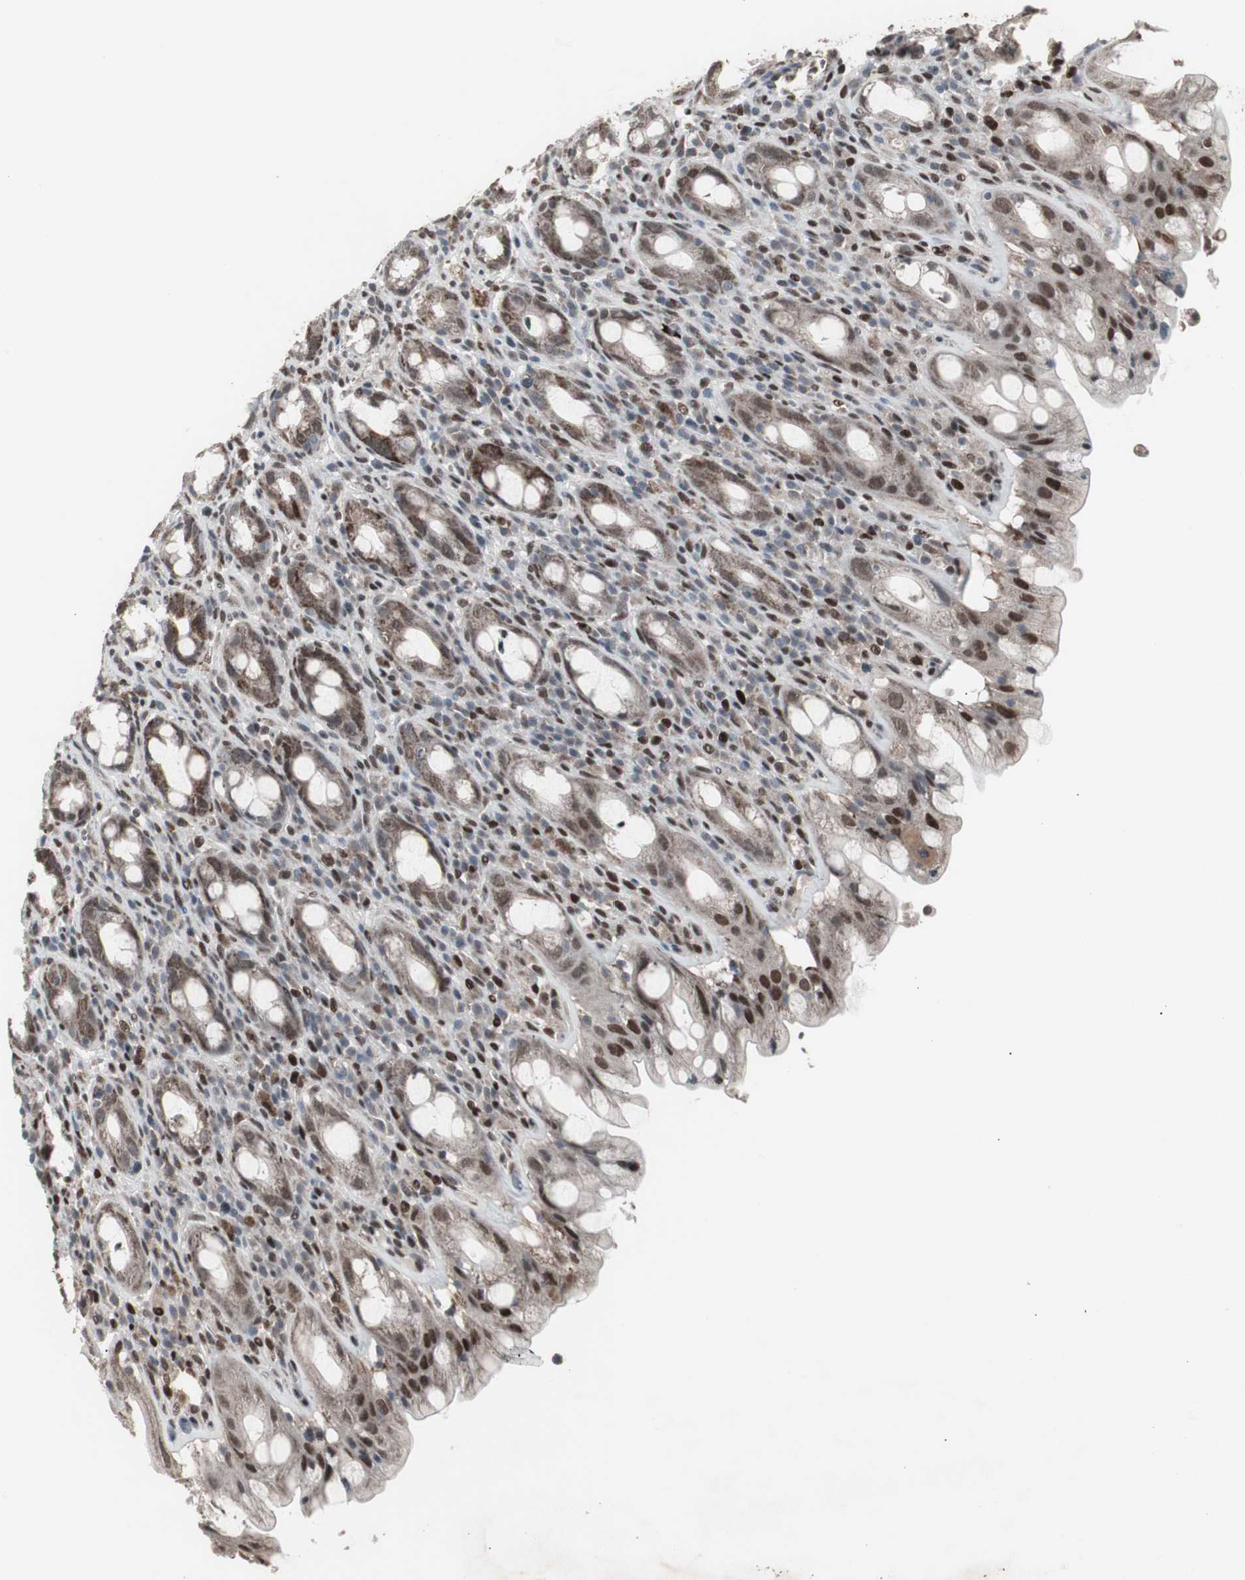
{"staining": {"intensity": "strong", "quantity": ">75%", "location": "nuclear"}, "tissue": "rectum", "cell_type": "Glandular cells", "image_type": "normal", "snomed": [{"axis": "morphology", "description": "Normal tissue, NOS"}, {"axis": "topography", "description": "Rectum"}], "caption": "Rectum was stained to show a protein in brown. There is high levels of strong nuclear expression in about >75% of glandular cells. The protein of interest is stained brown, and the nuclei are stained in blue (DAB (3,3'-diaminobenzidine) IHC with brightfield microscopy, high magnification).", "gene": "RXRA", "patient": {"sex": "male", "age": 44}}